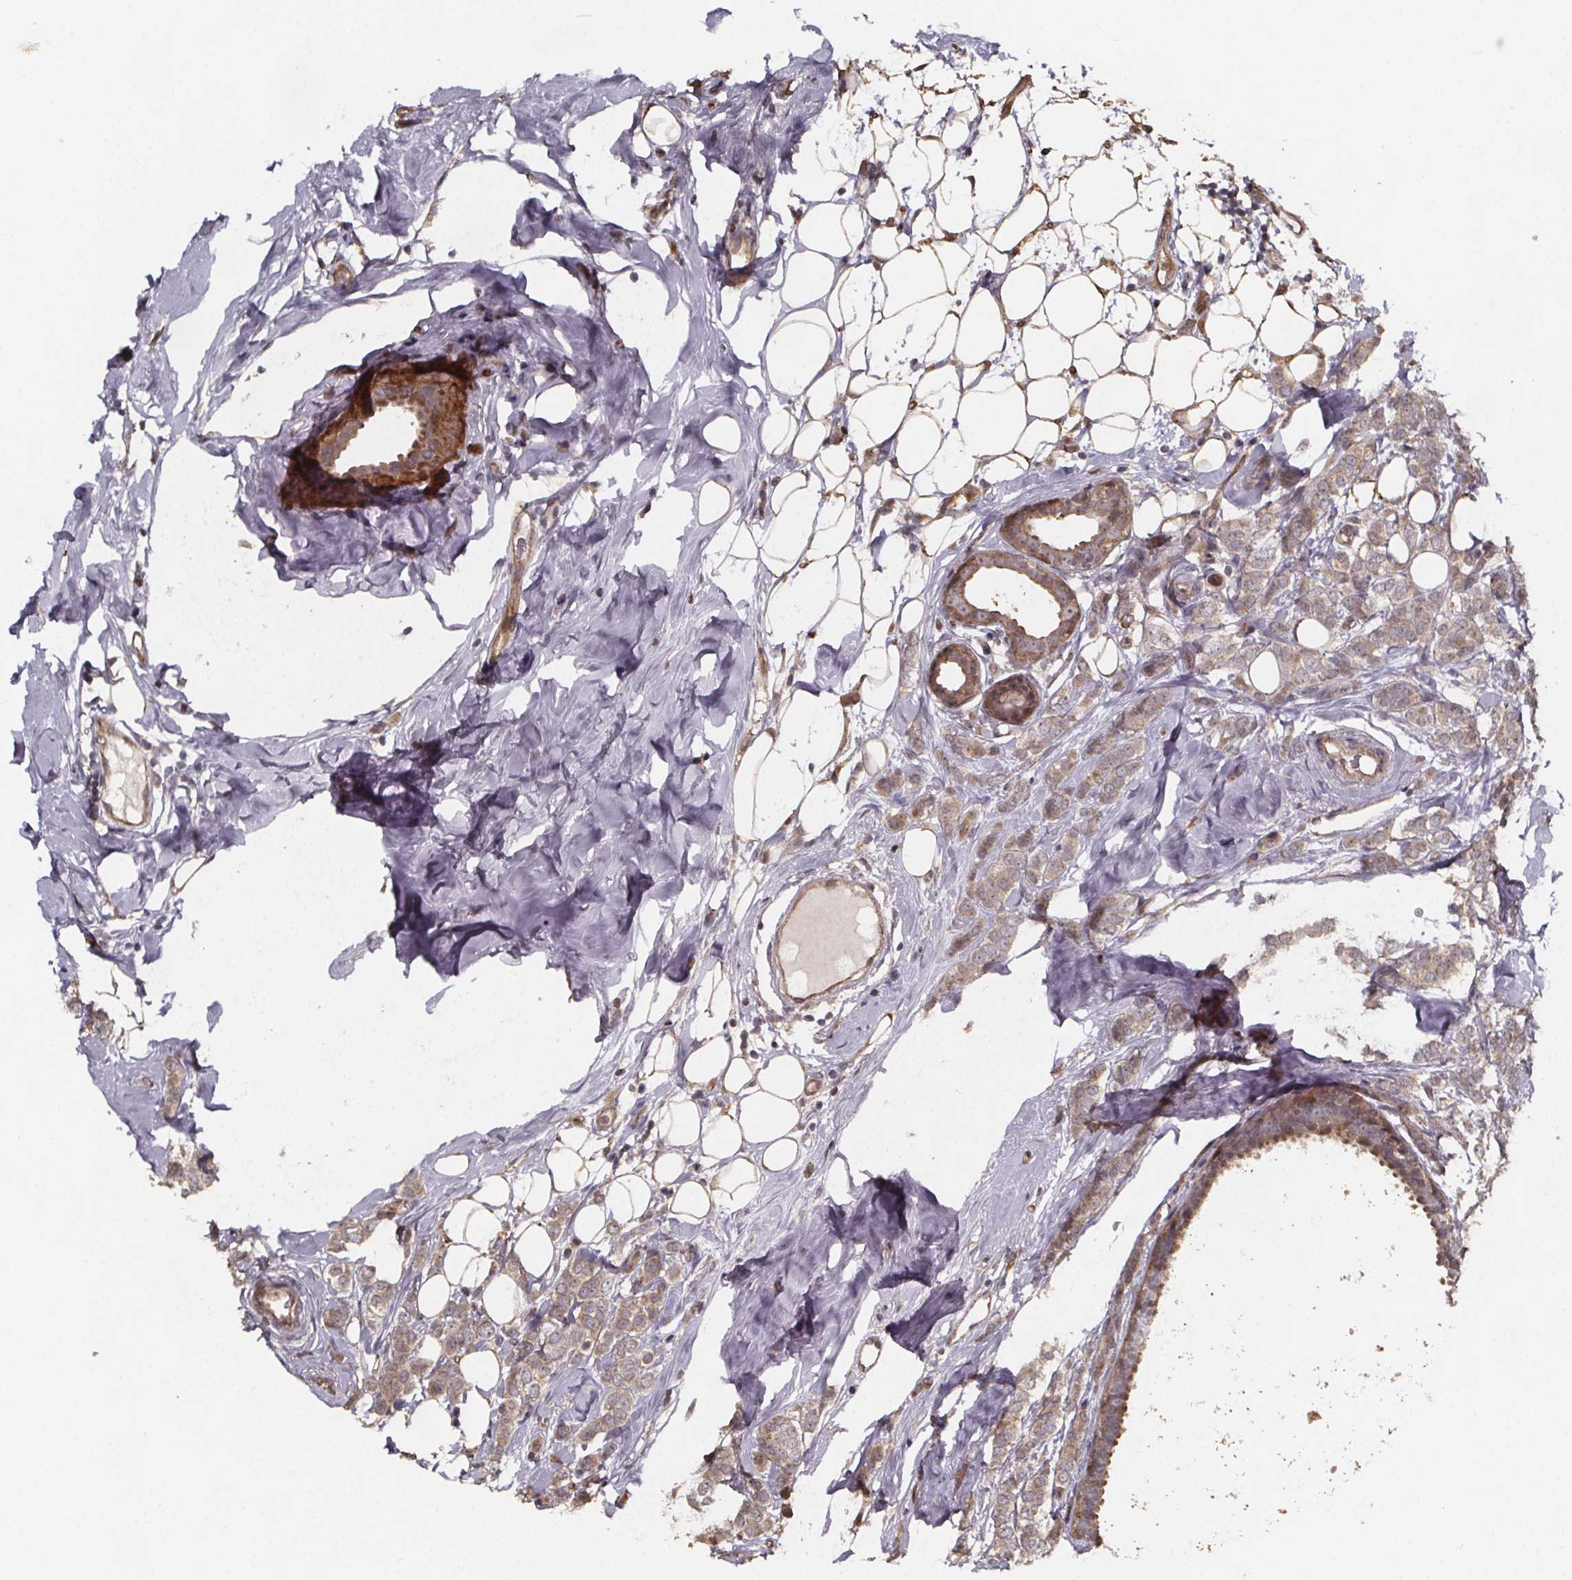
{"staining": {"intensity": "weak", "quantity": "25%-75%", "location": "cytoplasmic/membranous"}, "tissue": "breast cancer", "cell_type": "Tumor cells", "image_type": "cancer", "snomed": [{"axis": "morphology", "description": "Lobular carcinoma"}, {"axis": "topography", "description": "Breast"}], "caption": "Immunohistochemistry (IHC) of human lobular carcinoma (breast) shows low levels of weak cytoplasmic/membranous staining in approximately 25%-75% of tumor cells.", "gene": "ZNF879", "patient": {"sex": "female", "age": 49}}